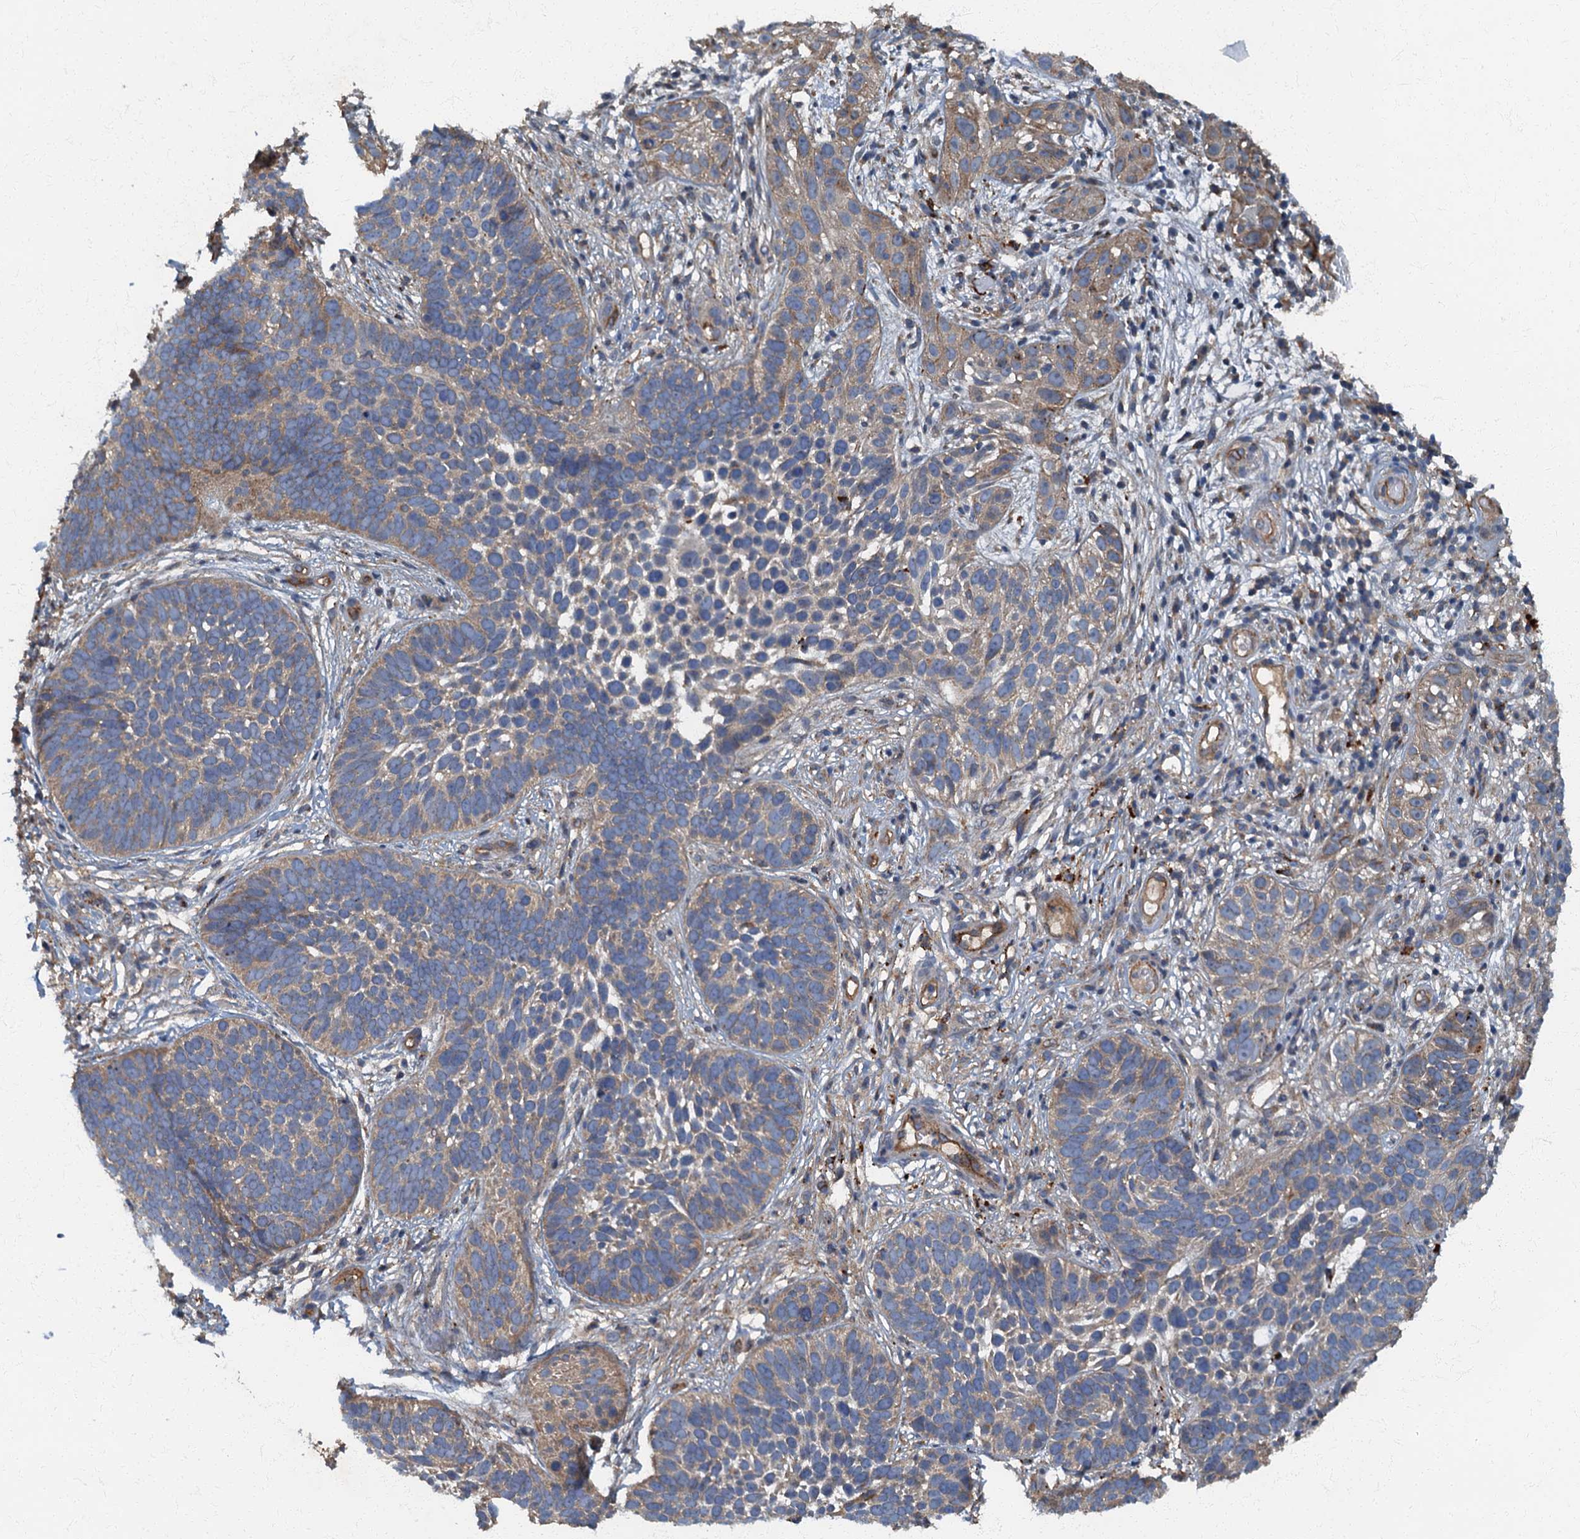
{"staining": {"intensity": "weak", "quantity": ">75%", "location": "cytoplasmic/membranous"}, "tissue": "skin cancer", "cell_type": "Tumor cells", "image_type": "cancer", "snomed": [{"axis": "morphology", "description": "Basal cell carcinoma"}, {"axis": "topography", "description": "Skin"}], "caption": "Immunohistochemistry (IHC) staining of skin basal cell carcinoma, which shows low levels of weak cytoplasmic/membranous positivity in about >75% of tumor cells indicating weak cytoplasmic/membranous protein positivity. The staining was performed using DAB (3,3'-diaminobenzidine) (brown) for protein detection and nuclei were counterstained in hematoxylin (blue).", "gene": "ARL11", "patient": {"sex": "male", "age": 89}}